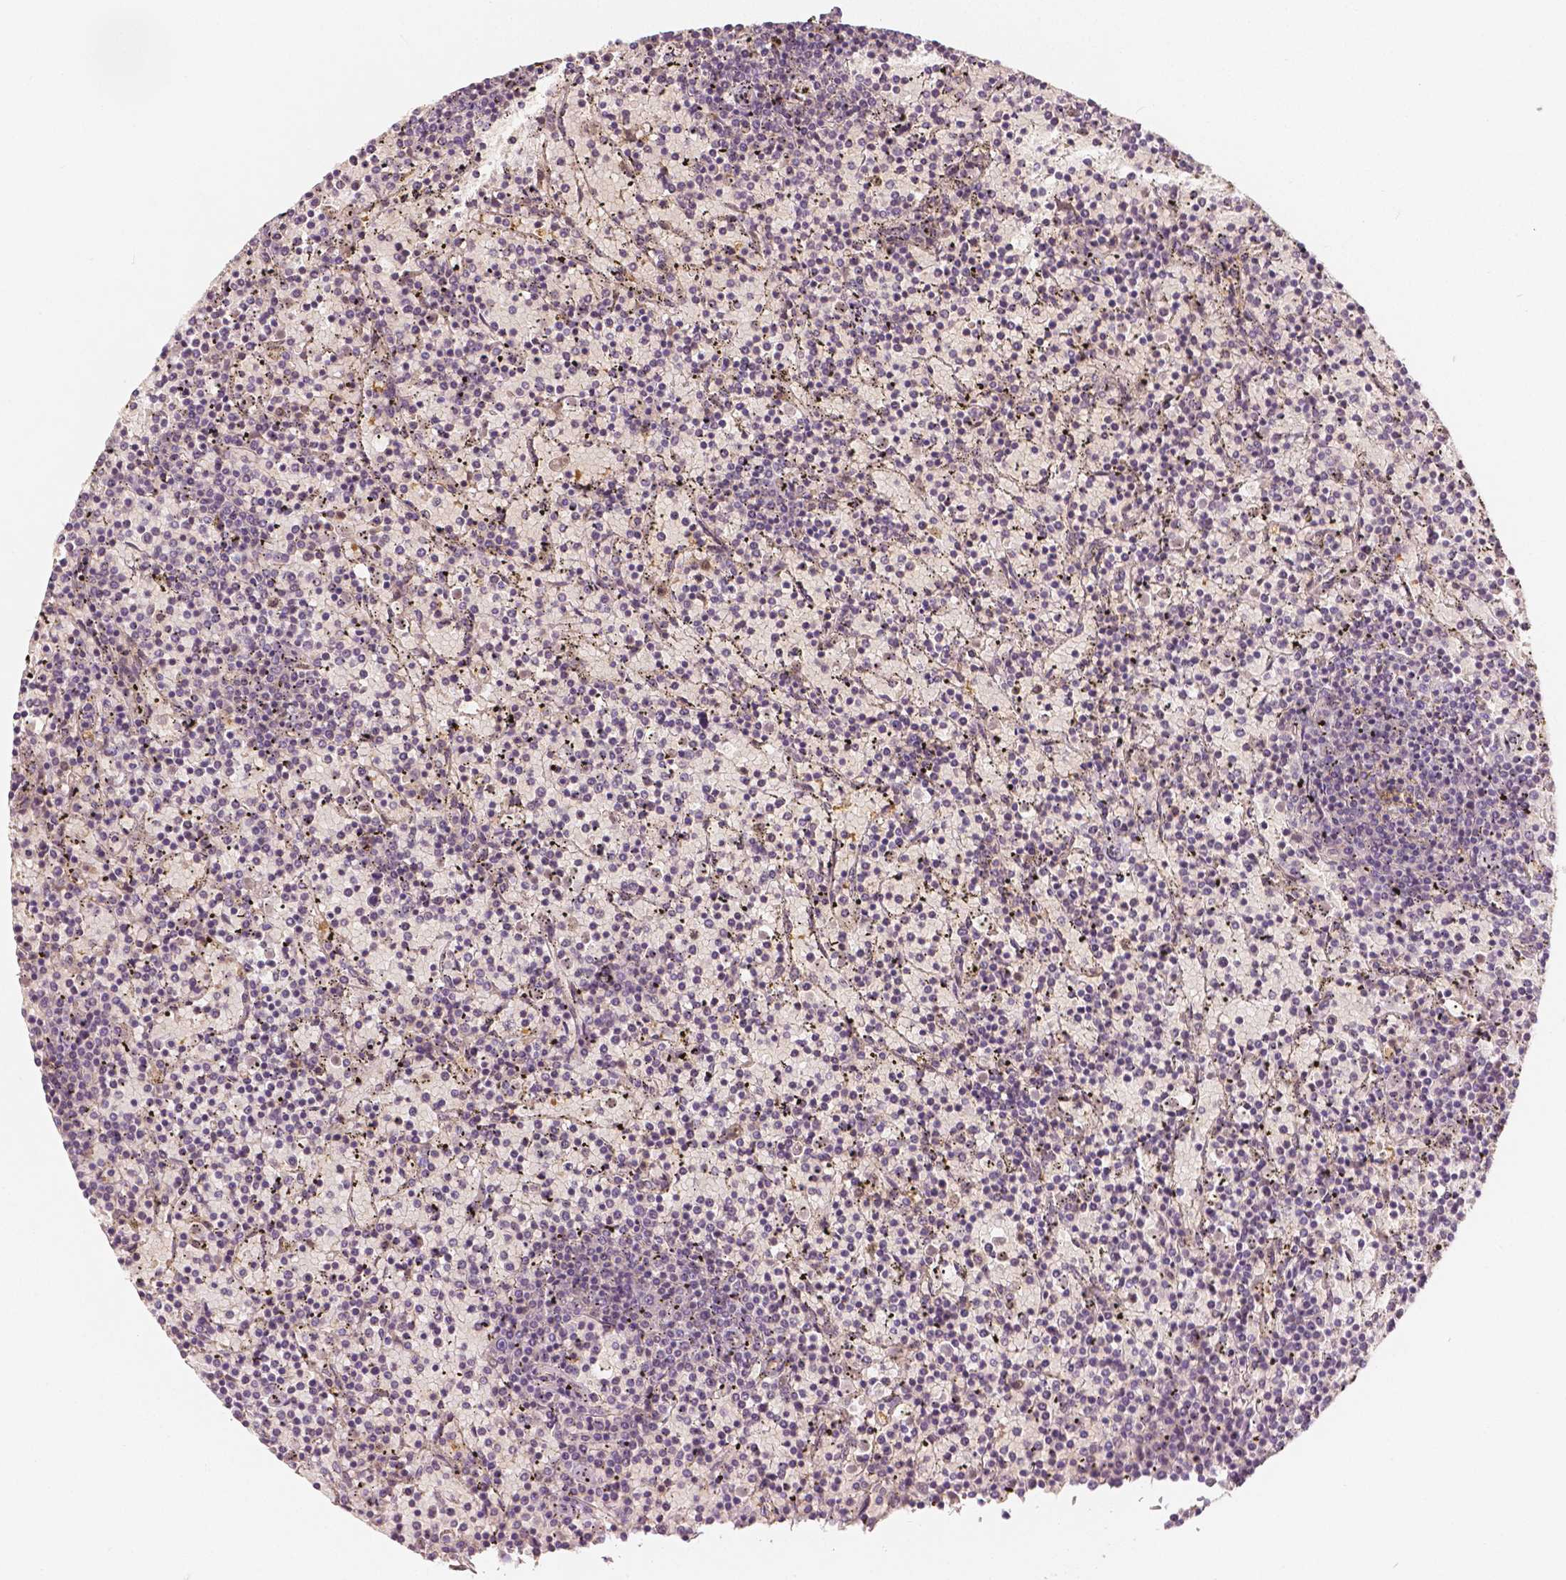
{"staining": {"intensity": "negative", "quantity": "none", "location": "none"}, "tissue": "lymphoma", "cell_type": "Tumor cells", "image_type": "cancer", "snomed": [{"axis": "morphology", "description": "Malignant lymphoma, non-Hodgkin's type, Low grade"}, {"axis": "topography", "description": "Spleen"}], "caption": "An immunohistochemistry photomicrograph of lymphoma is shown. There is no staining in tumor cells of lymphoma. Nuclei are stained in blue.", "gene": "NAPRT", "patient": {"sex": "female", "age": 77}}